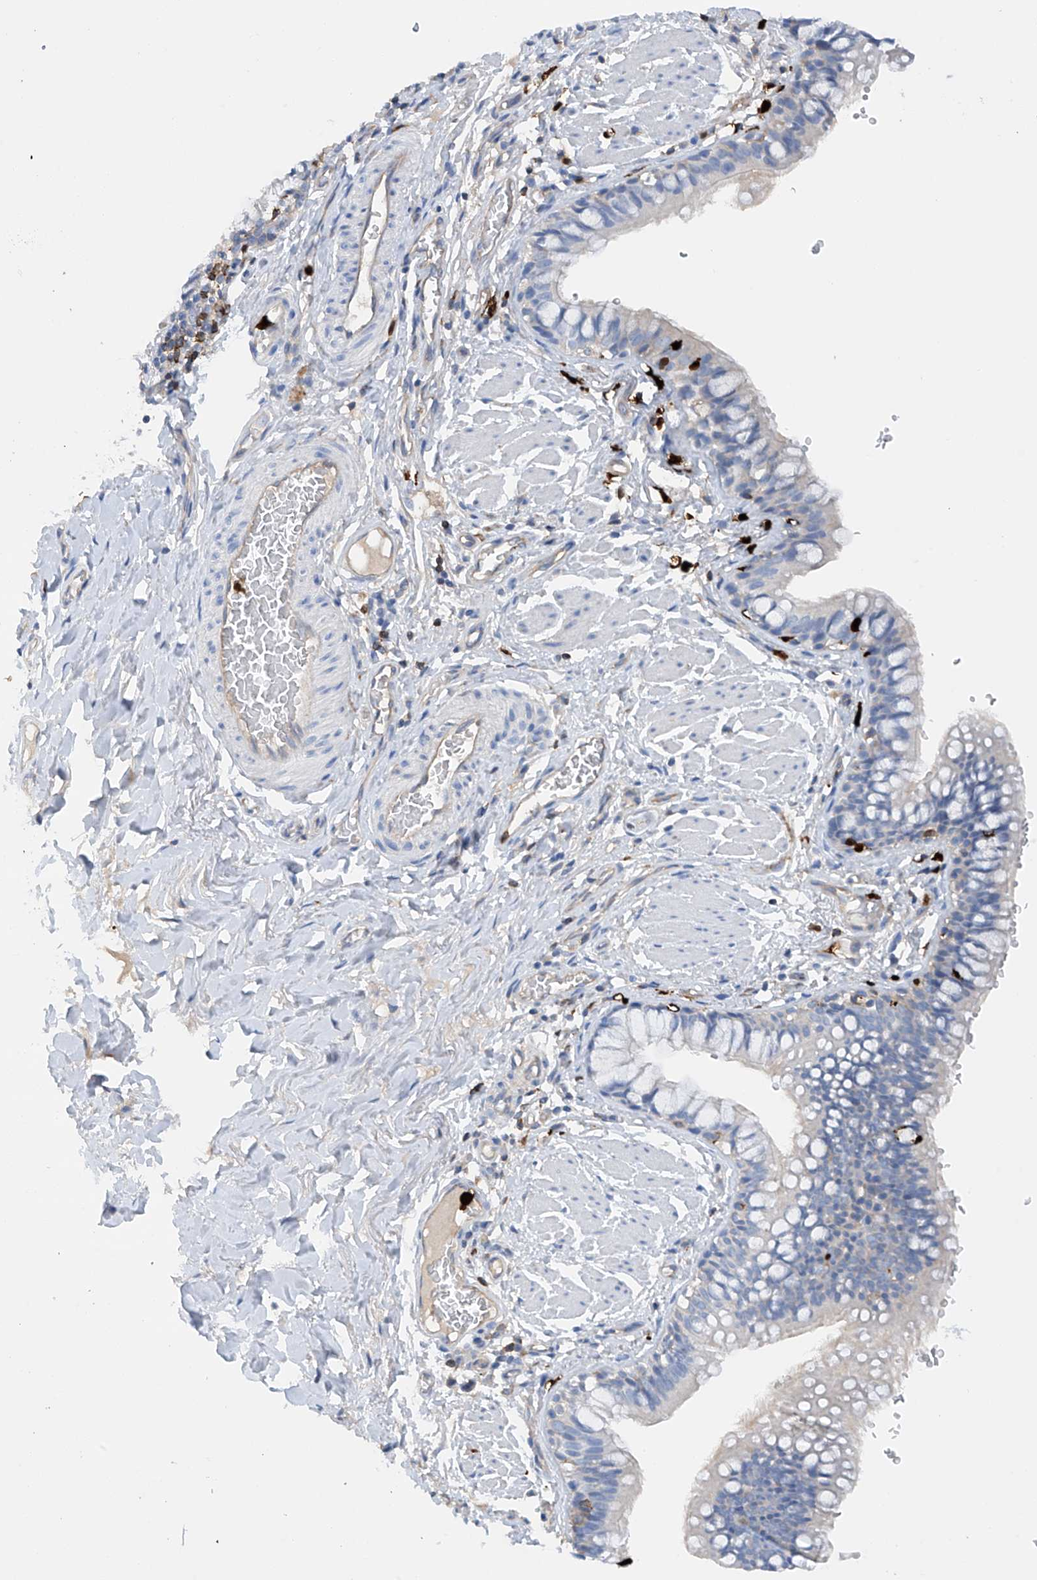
{"staining": {"intensity": "negative", "quantity": "none", "location": "none"}, "tissue": "bronchus", "cell_type": "Respiratory epithelial cells", "image_type": "normal", "snomed": [{"axis": "morphology", "description": "Normal tissue, NOS"}, {"axis": "topography", "description": "Cartilage tissue"}, {"axis": "topography", "description": "Bronchus"}], "caption": "Immunohistochemical staining of normal bronchus demonstrates no significant expression in respiratory epithelial cells. The staining was performed using DAB to visualize the protein expression in brown, while the nuclei were stained in blue with hematoxylin (Magnification: 20x).", "gene": "PHACTR2", "patient": {"sex": "female", "age": 36}}